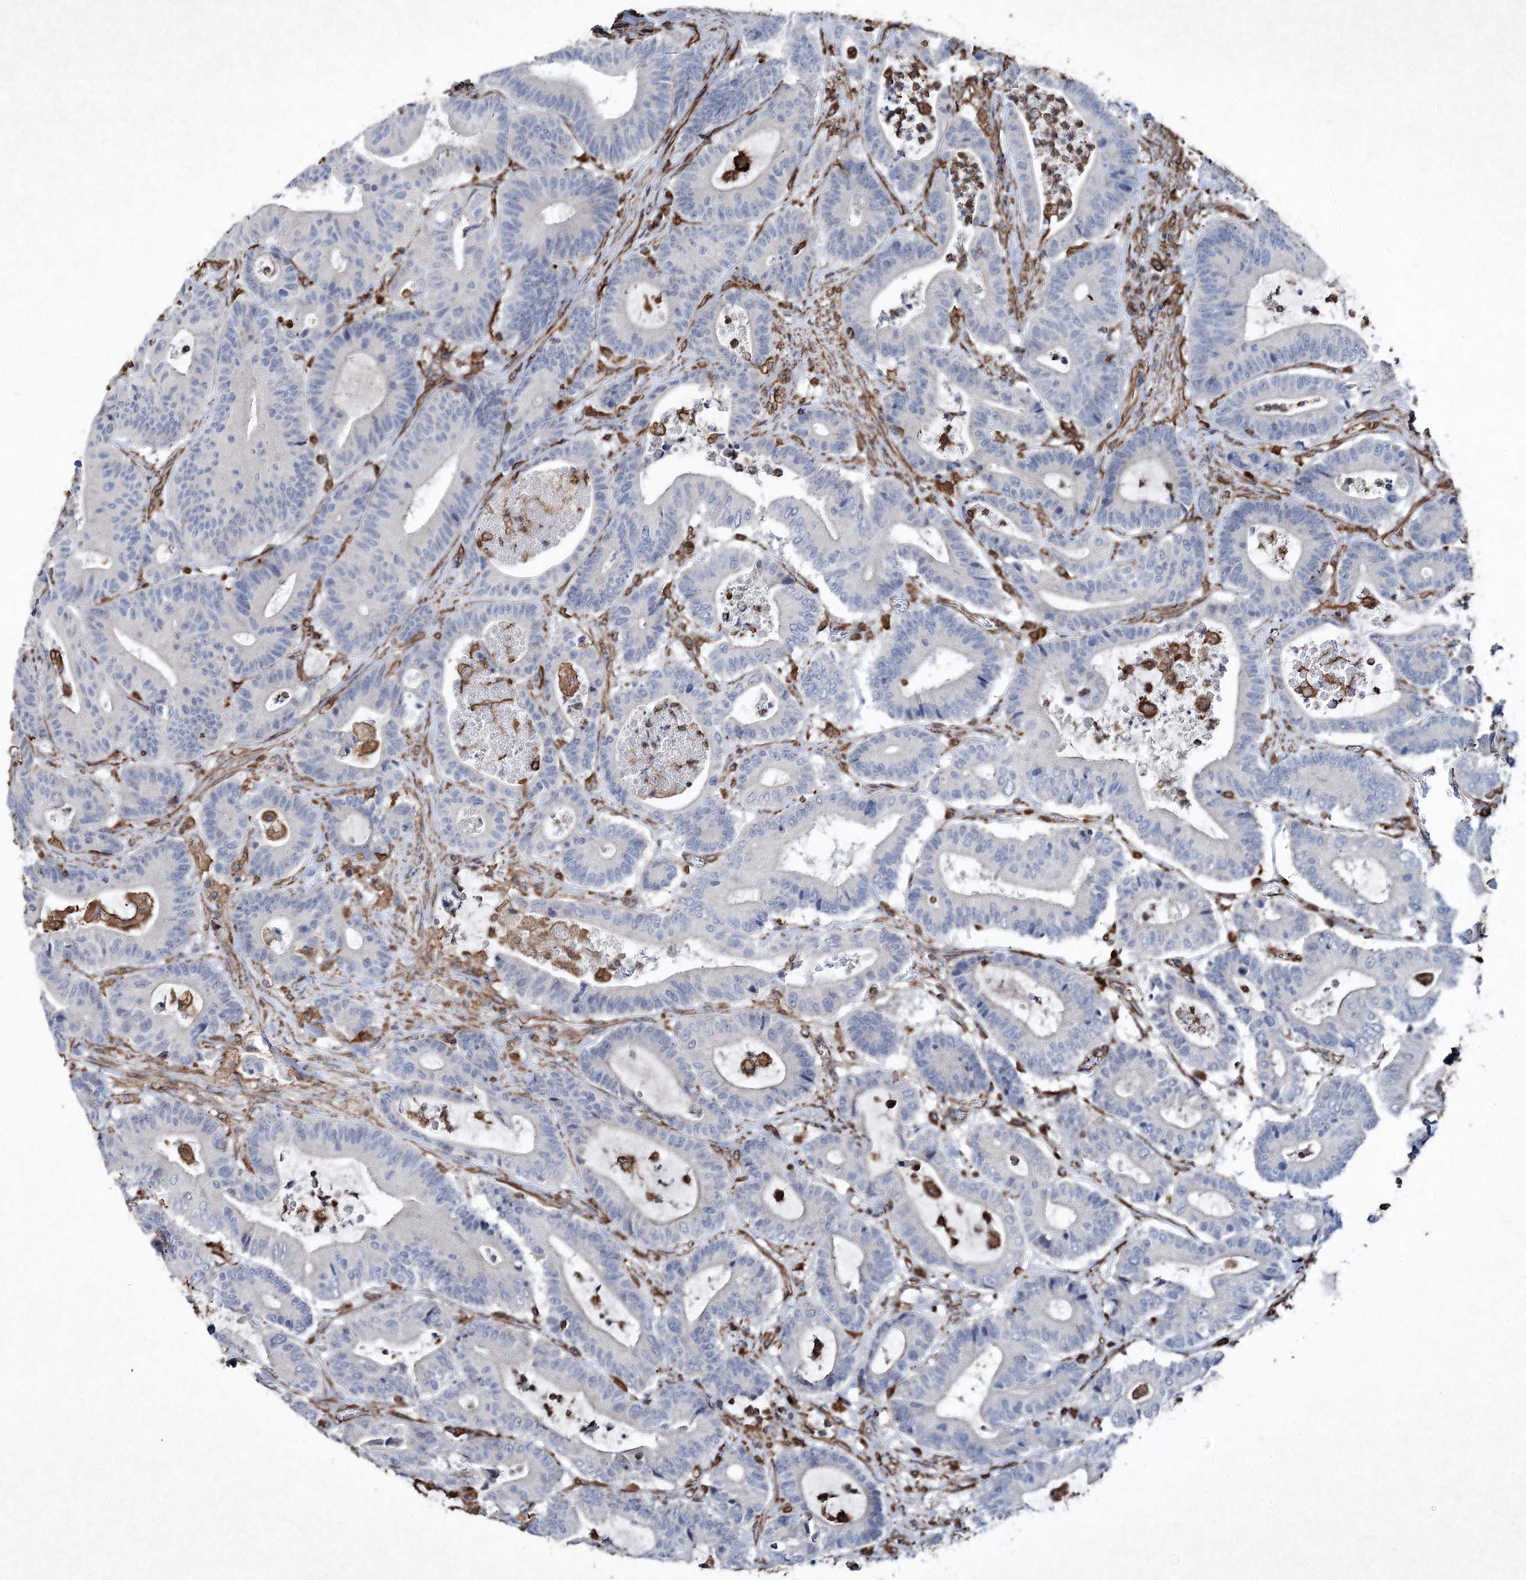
{"staining": {"intensity": "negative", "quantity": "none", "location": "none"}, "tissue": "colorectal cancer", "cell_type": "Tumor cells", "image_type": "cancer", "snomed": [{"axis": "morphology", "description": "Adenocarcinoma, NOS"}, {"axis": "topography", "description": "Colon"}], "caption": "This is an immunohistochemistry micrograph of colorectal cancer. There is no expression in tumor cells.", "gene": "CLEC4M", "patient": {"sex": "female", "age": 84}}